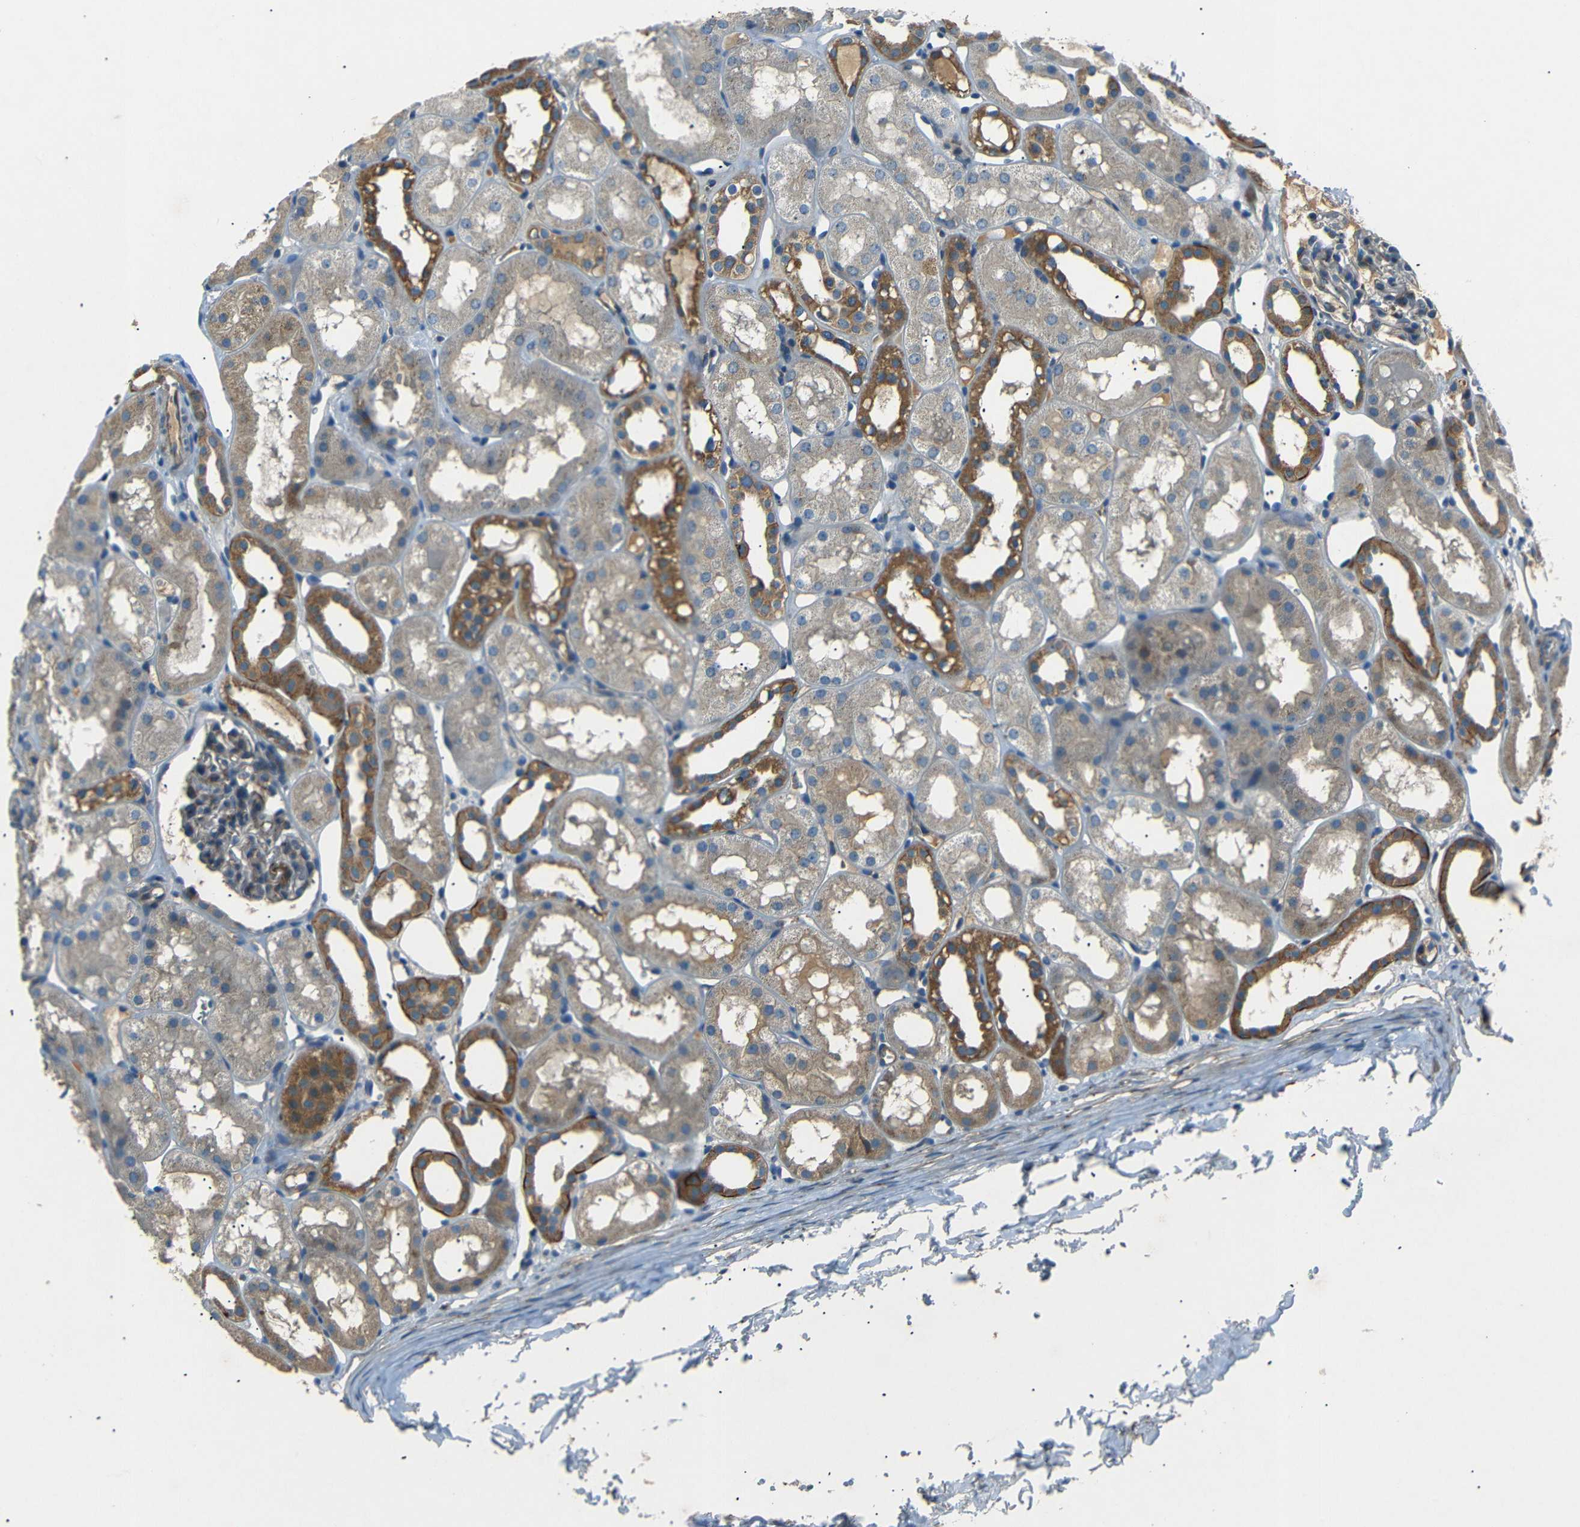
{"staining": {"intensity": "moderate", "quantity": "<25%", "location": "cytoplasmic/membranous"}, "tissue": "kidney", "cell_type": "Cells in glomeruli", "image_type": "normal", "snomed": [{"axis": "morphology", "description": "Normal tissue, NOS"}, {"axis": "topography", "description": "Kidney"}, {"axis": "topography", "description": "Urinary bladder"}], "caption": "A brown stain shows moderate cytoplasmic/membranous expression of a protein in cells in glomeruli of unremarkable kidney.", "gene": "NETO2", "patient": {"sex": "male", "age": 16}}